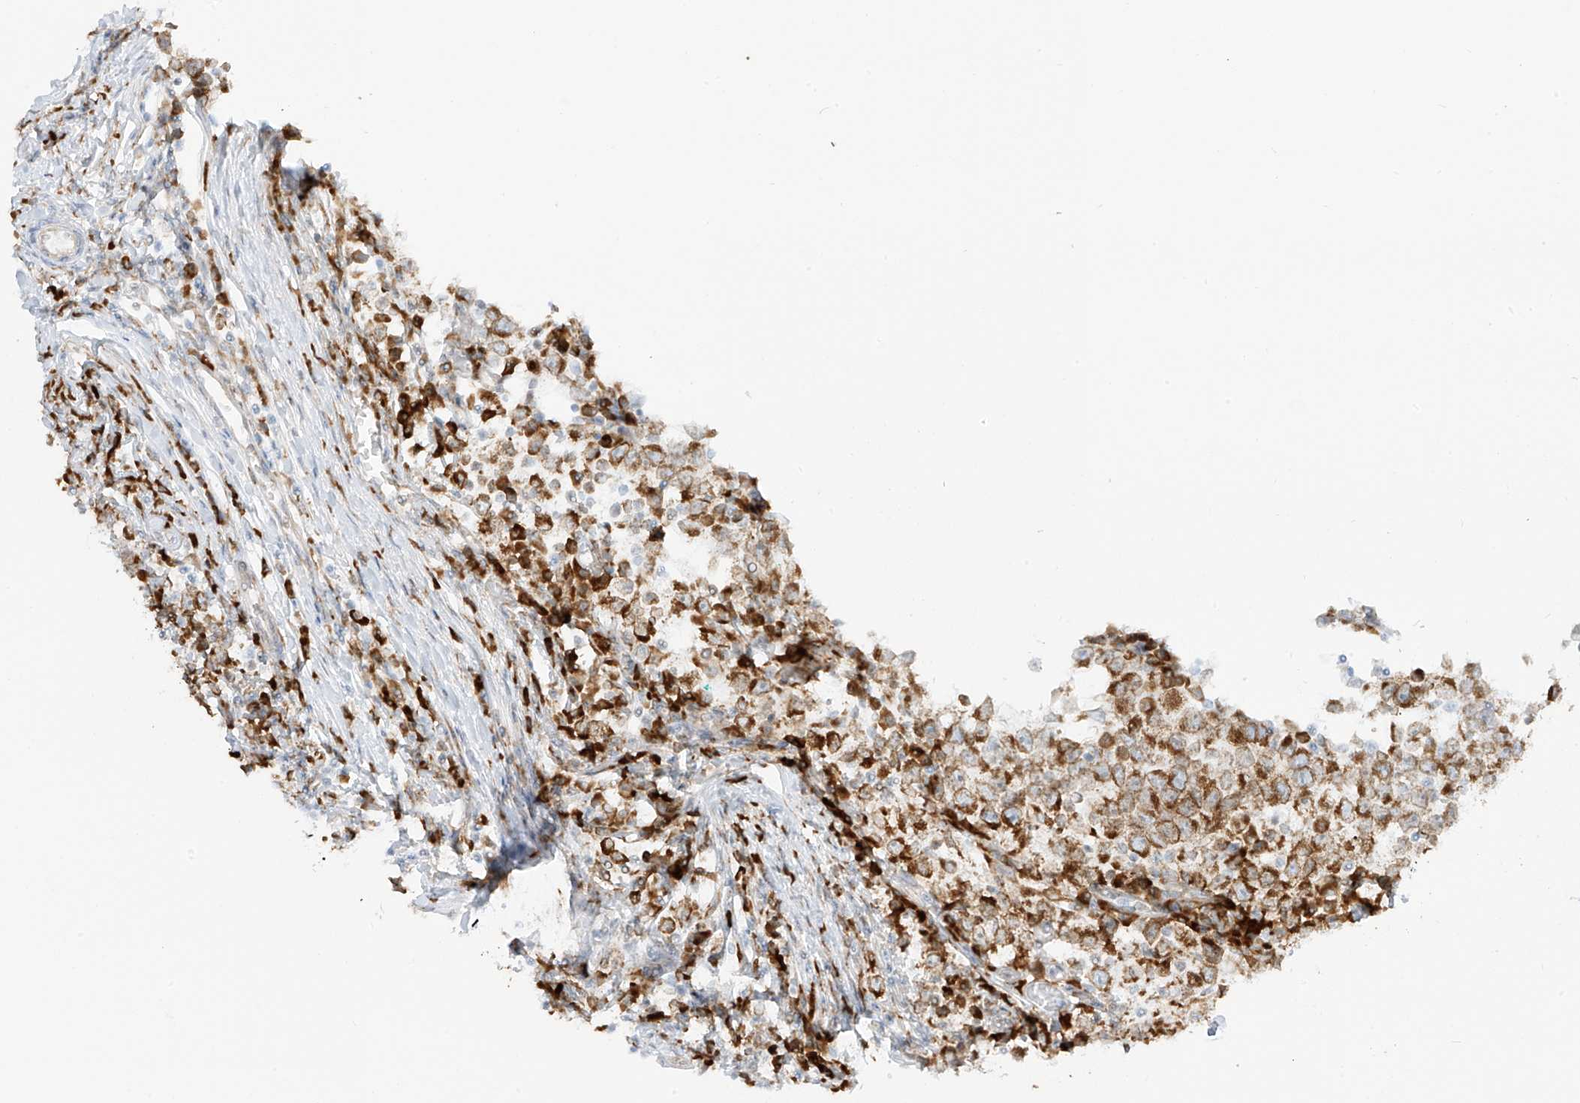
{"staining": {"intensity": "strong", "quantity": ">75%", "location": "cytoplasmic/membranous"}, "tissue": "testis cancer", "cell_type": "Tumor cells", "image_type": "cancer", "snomed": [{"axis": "morphology", "description": "Seminoma, NOS"}, {"axis": "topography", "description": "Testis"}], "caption": "Protein expression by immunohistochemistry reveals strong cytoplasmic/membranous staining in about >75% of tumor cells in testis seminoma.", "gene": "LRRC59", "patient": {"sex": "male", "age": 65}}